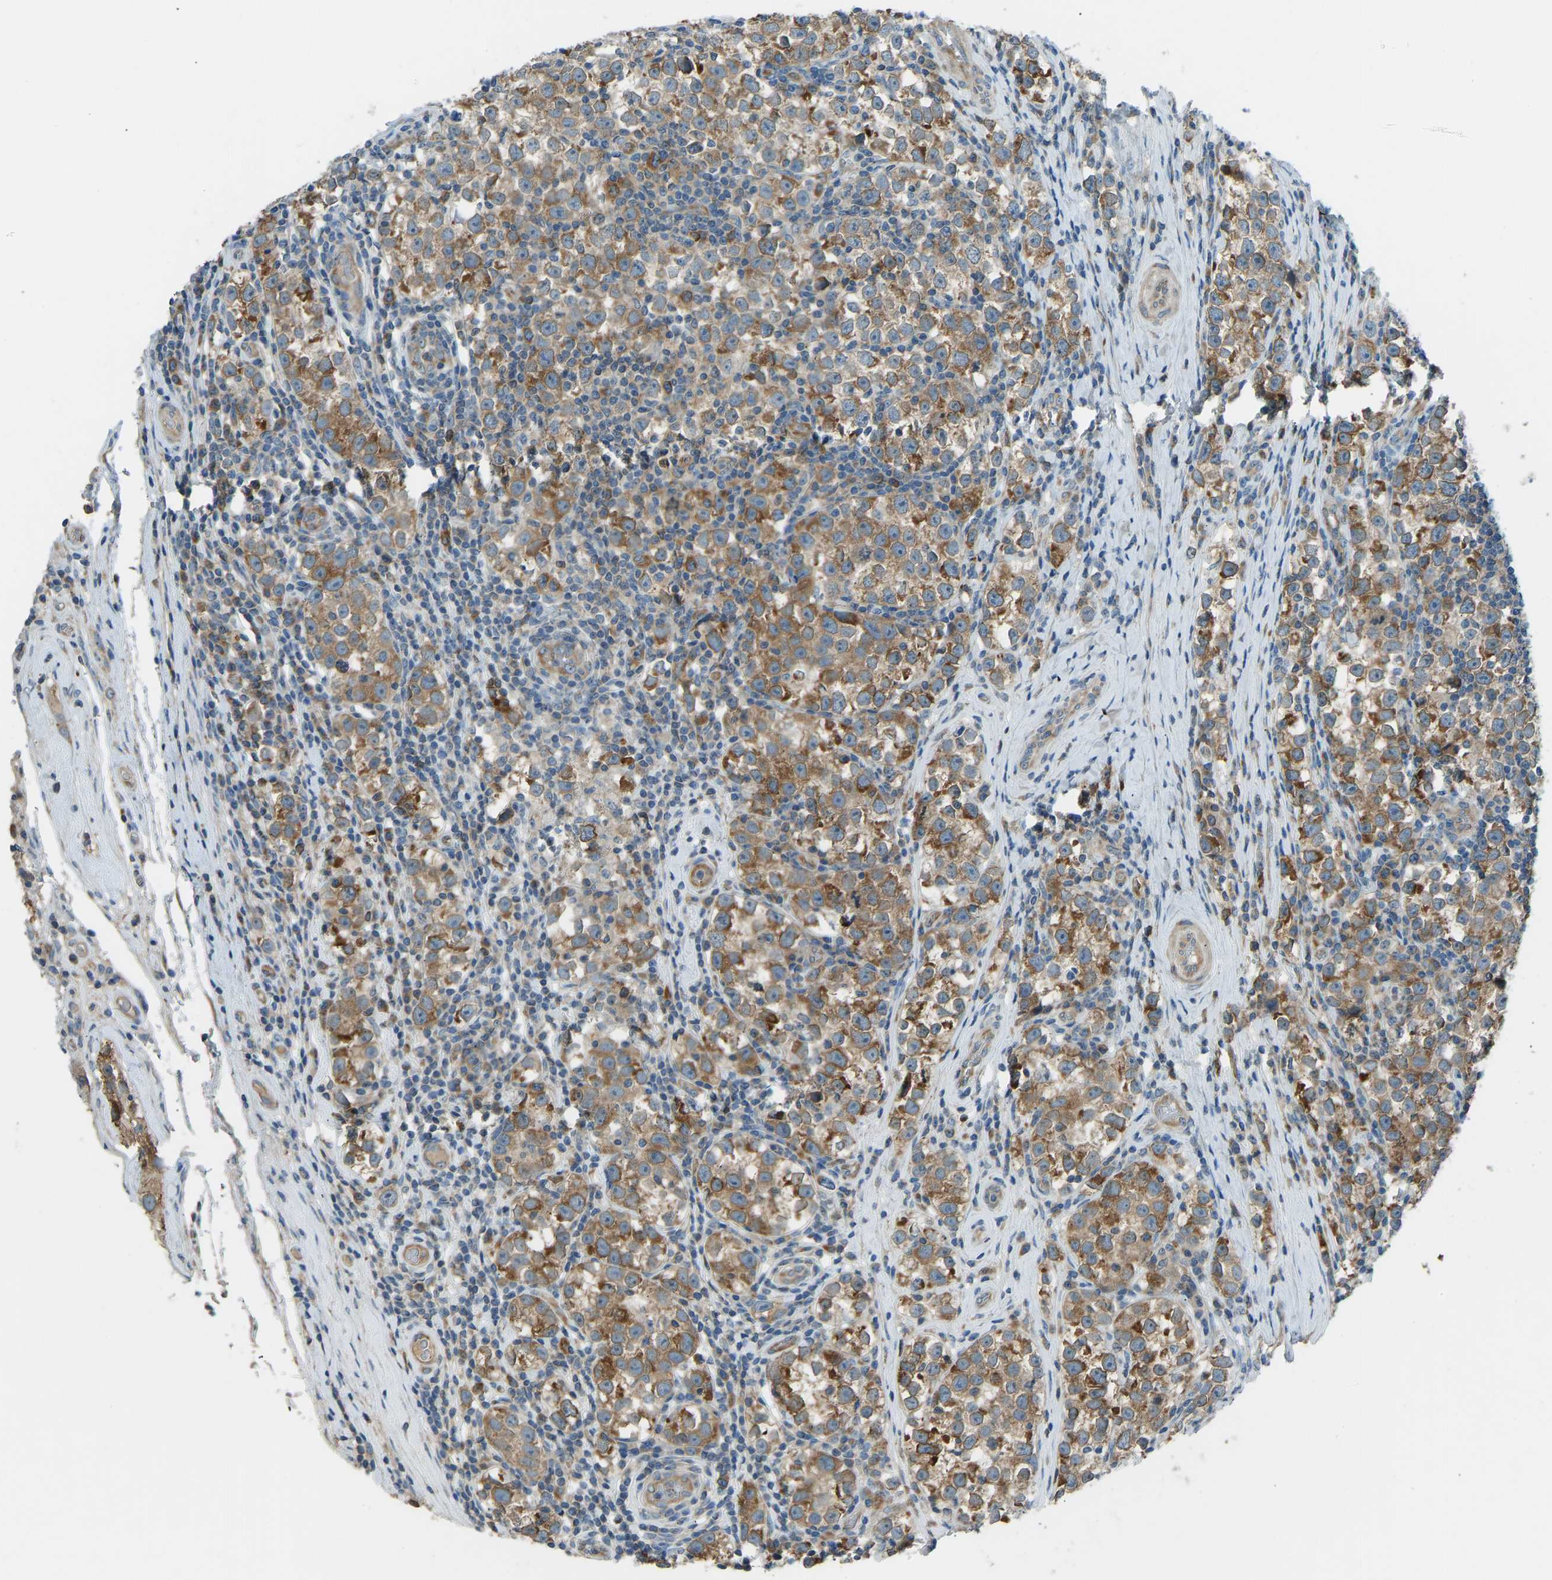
{"staining": {"intensity": "moderate", "quantity": ">75%", "location": "cytoplasmic/membranous"}, "tissue": "testis cancer", "cell_type": "Tumor cells", "image_type": "cancer", "snomed": [{"axis": "morphology", "description": "Normal tissue, NOS"}, {"axis": "morphology", "description": "Seminoma, NOS"}, {"axis": "topography", "description": "Testis"}], "caption": "Testis seminoma stained with a protein marker reveals moderate staining in tumor cells.", "gene": "STAU2", "patient": {"sex": "male", "age": 43}}